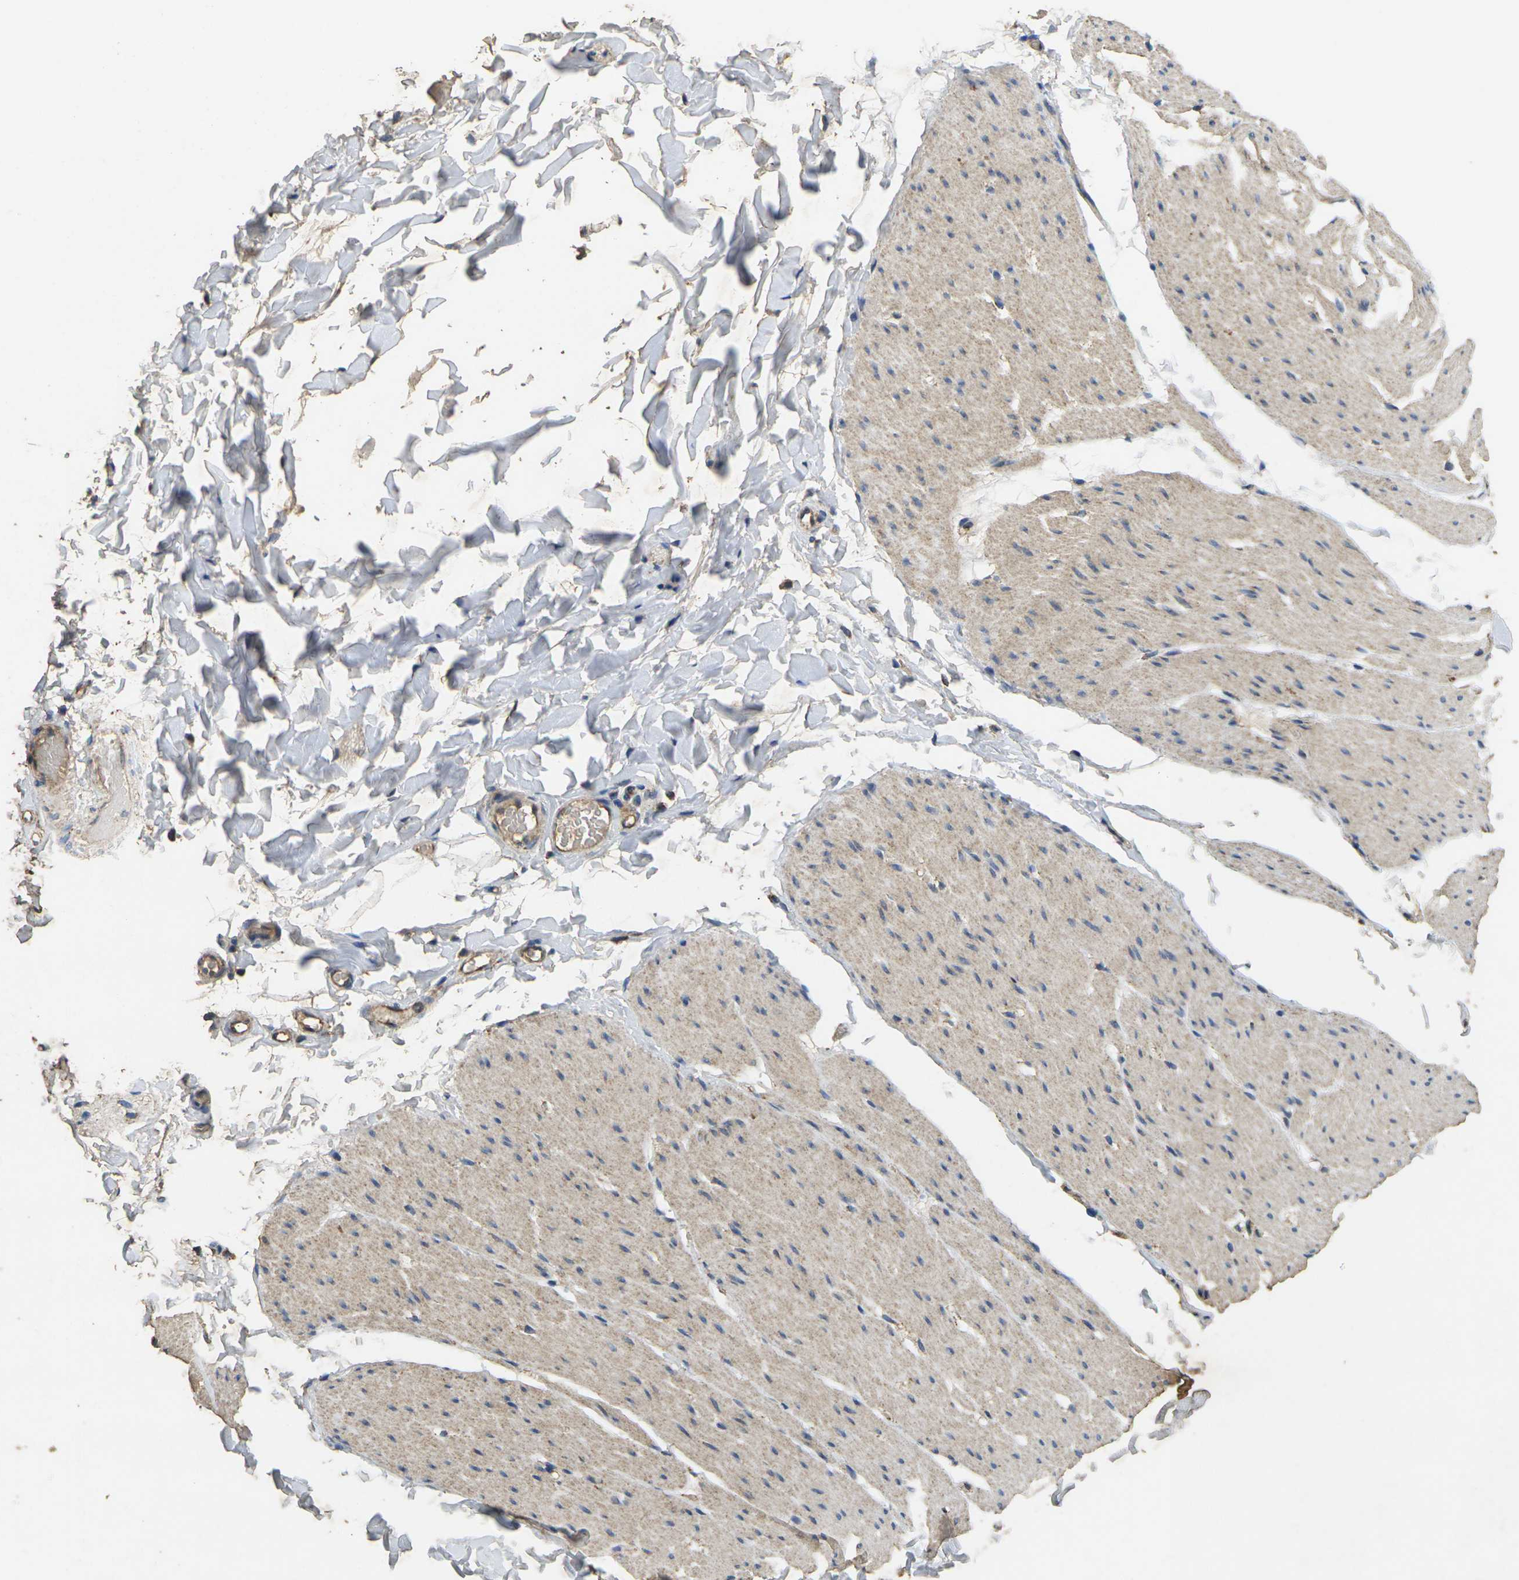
{"staining": {"intensity": "weak", "quantity": ">75%", "location": "cytoplasmic/membranous"}, "tissue": "smooth muscle", "cell_type": "Smooth muscle cells", "image_type": "normal", "snomed": [{"axis": "morphology", "description": "Normal tissue, NOS"}, {"axis": "topography", "description": "Smooth muscle"}, {"axis": "topography", "description": "Colon"}], "caption": "The image reveals immunohistochemical staining of normal smooth muscle. There is weak cytoplasmic/membranous staining is appreciated in approximately >75% of smooth muscle cells. The staining was performed using DAB to visualize the protein expression in brown, while the nuclei were stained in blue with hematoxylin (Magnification: 20x).", "gene": "MAPK11", "patient": {"sex": "male", "age": 67}}